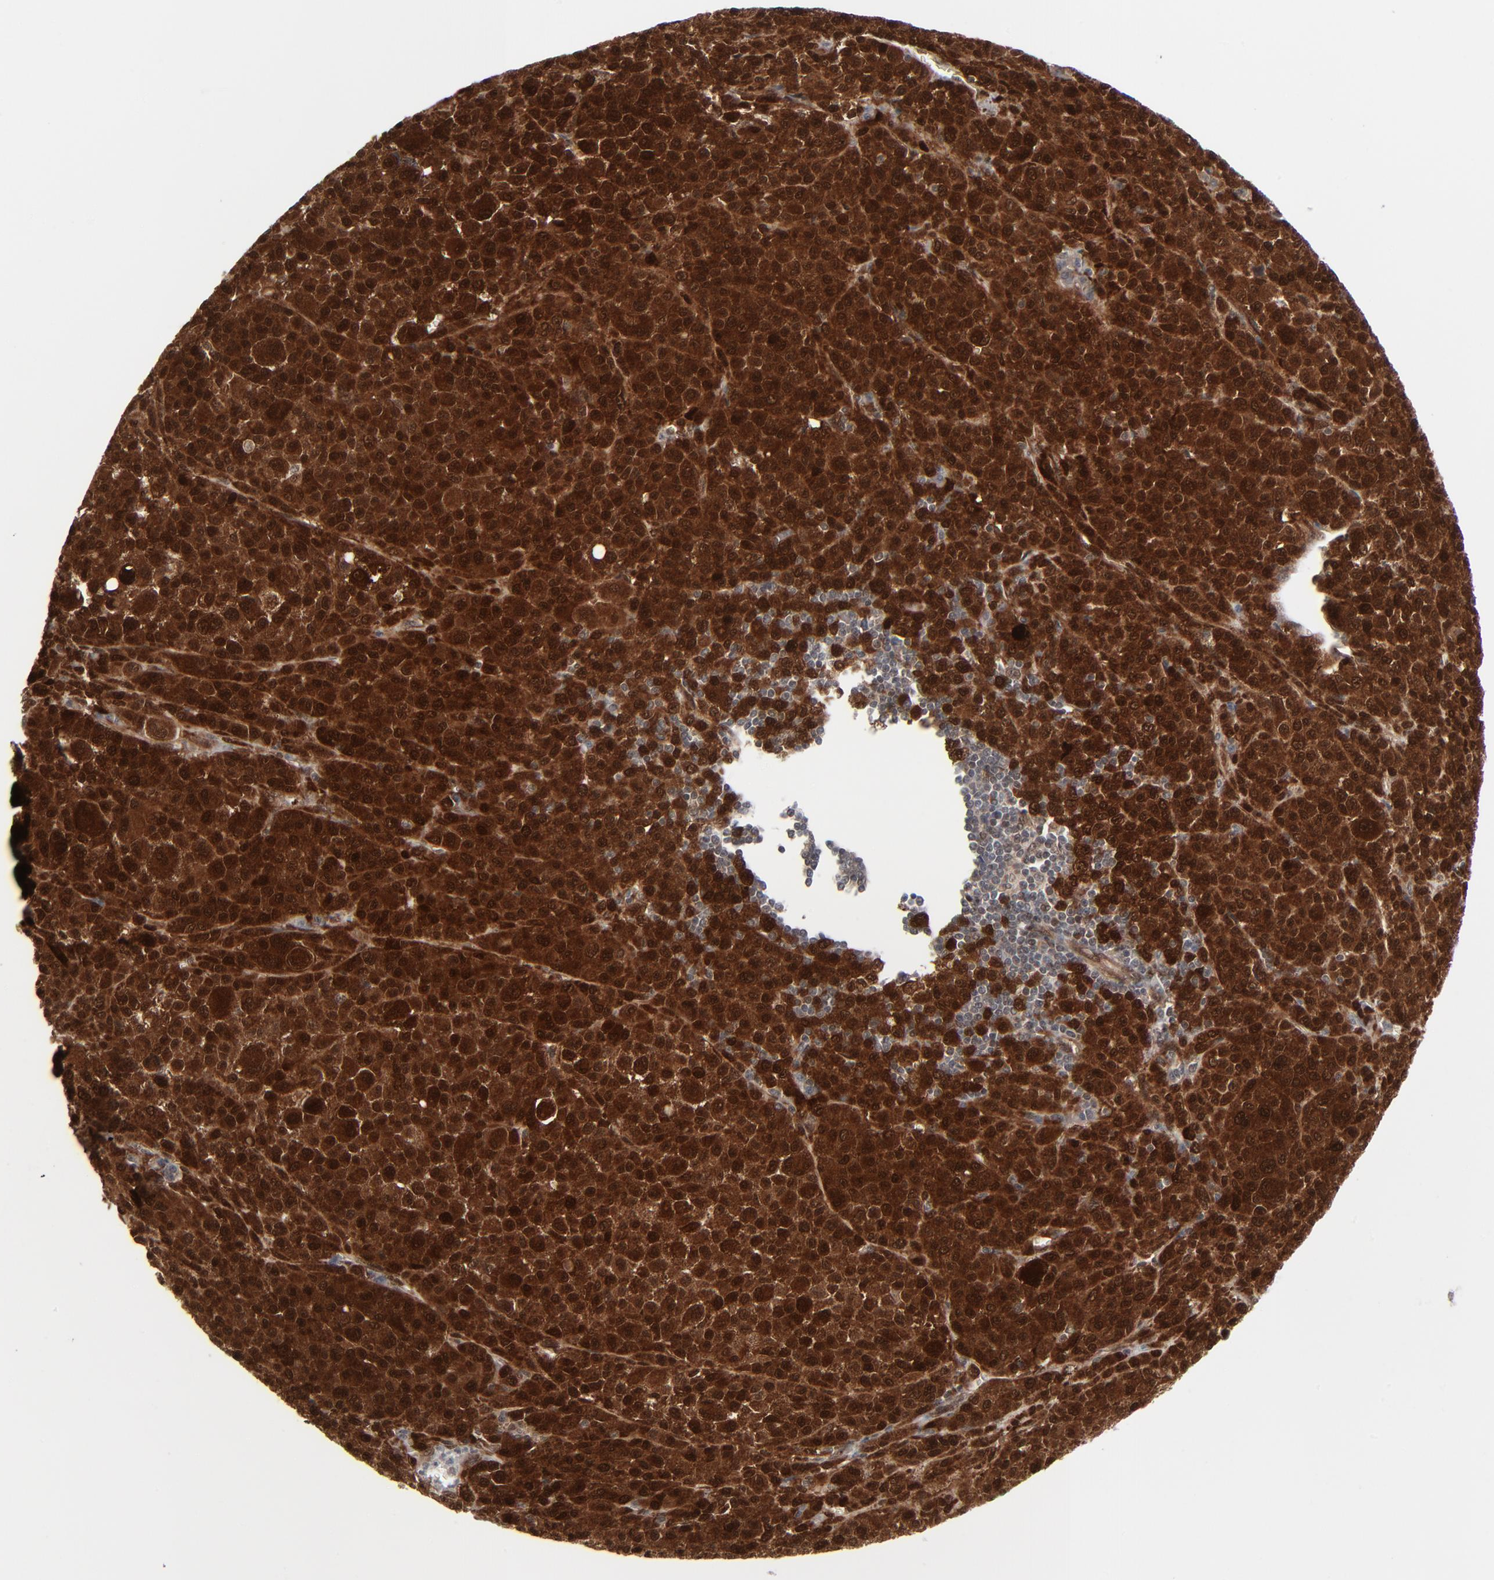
{"staining": {"intensity": "strong", "quantity": ">75%", "location": "cytoplasmic/membranous,nuclear"}, "tissue": "melanoma", "cell_type": "Tumor cells", "image_type": "cancer", "snomed": [{"axis": "morphology", "description": "Malignant melanoma, Metastatic site"}, {"axis": "topography", "description": "Skin"}], "caption": "This photomicrograph demonstrates malignant melanoma (metastatic site) stained with IHC to label a protein in brown. The cytoplasmic/membranous and nuclear of tumor cells show strong positivity for the protein. Nuclei are counter-stained blue.", "gene": "AKT1", "patient": {"sex": "female", "age": 74}}